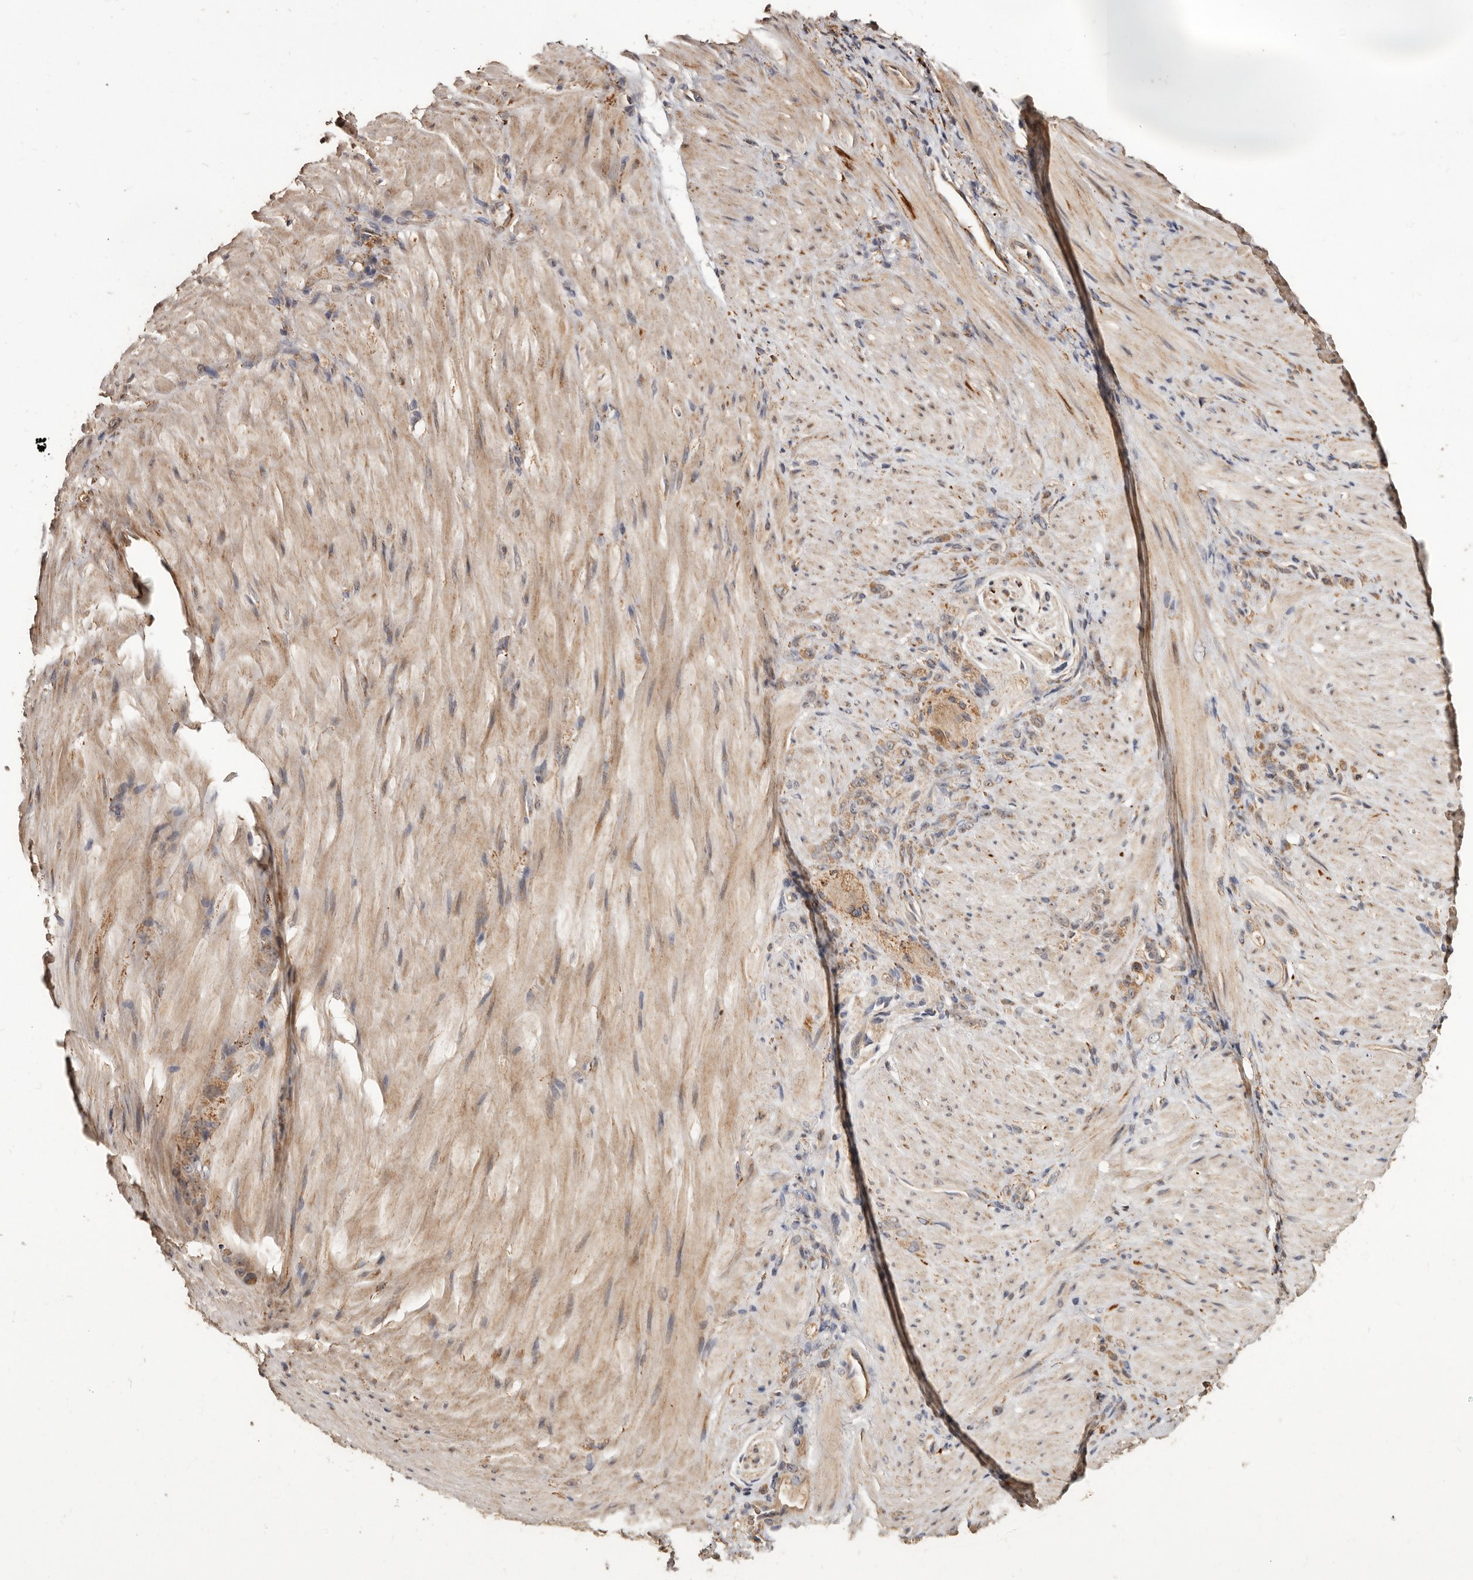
{"staining": {"intensity": "weak", "quantity": ">75%", "location": "cytoplasmic/membranous"}, "tissue": "stomach cancer", "cell_type": "Tumor cells", "image_type": "cancer", "snomed": [{"axis": "morphology", "description": "Normal tissue, NOS"}, {"axis": "morphology", "description": "Adenocarcinoma, NOS"}, {"axis": "topography", "description": "Stomach"}], "caption": "Weak cytoplasmic/membranous staining for a protein is identified in approximately >75% of tumor cells of adenocarcinoma (stomach) using immunohistochemistry.", "gene": "AKAP7", "patient": {"sex": "male", "age": 82}}